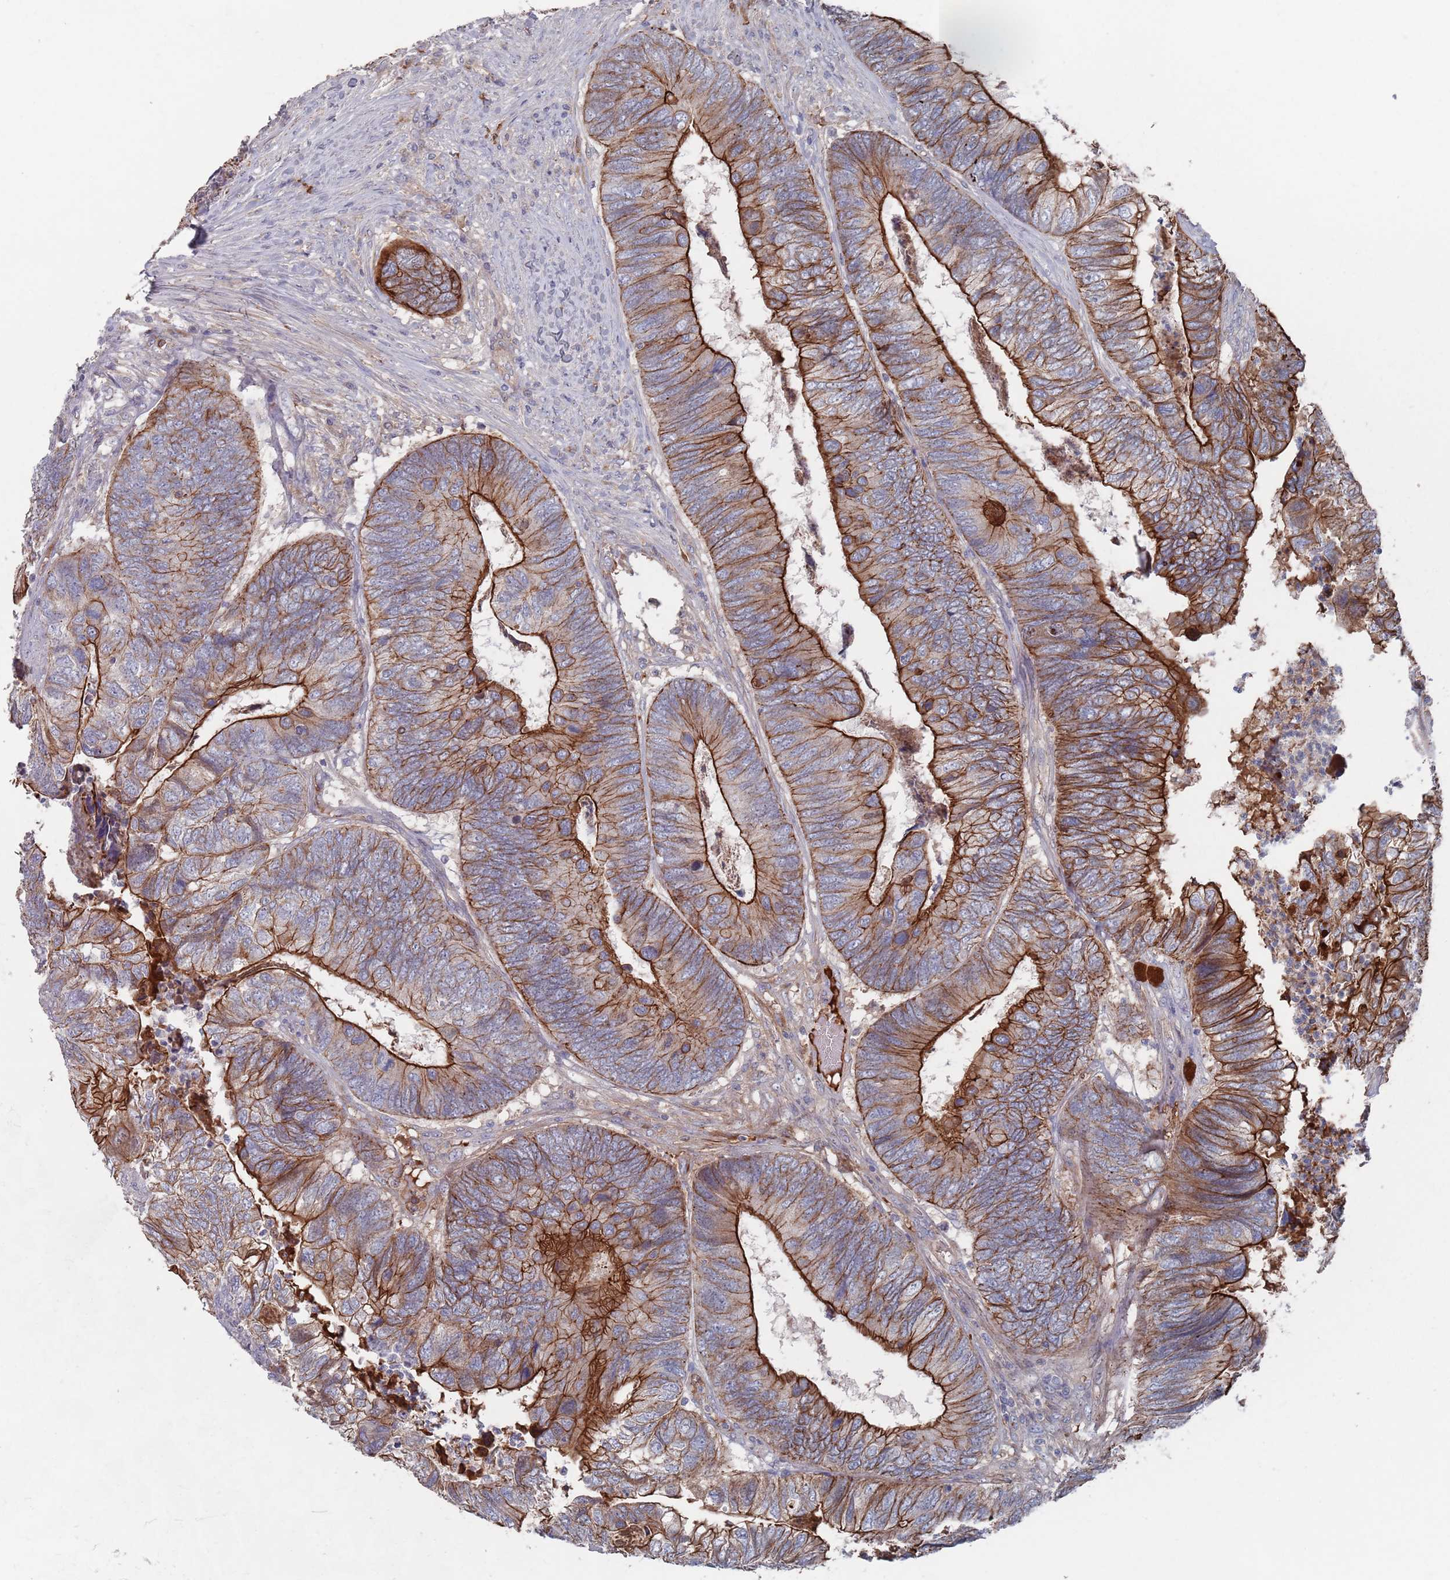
{"staining": {"intensity": "strong", "quantity": "25%-75%", "location": "cytoplasmic/membranous"}, "tissue": "colorectal cancer", "cell_type": "Tumor cells", "image_type": "cancer", "snomed": [{"axis": "morphology", "description": "Adenocarcinoma, NOS"}, {"axis": "topography", "description": "Colon"}], "caption": "Protein staining of colorectal adenocarcinoma tissue shows strong cytoplasmic/membranous expression in about 25%-75% of tumor cells.", "gene": "PLEKHA4", "patient": {"sex": "female", "age": 67}}